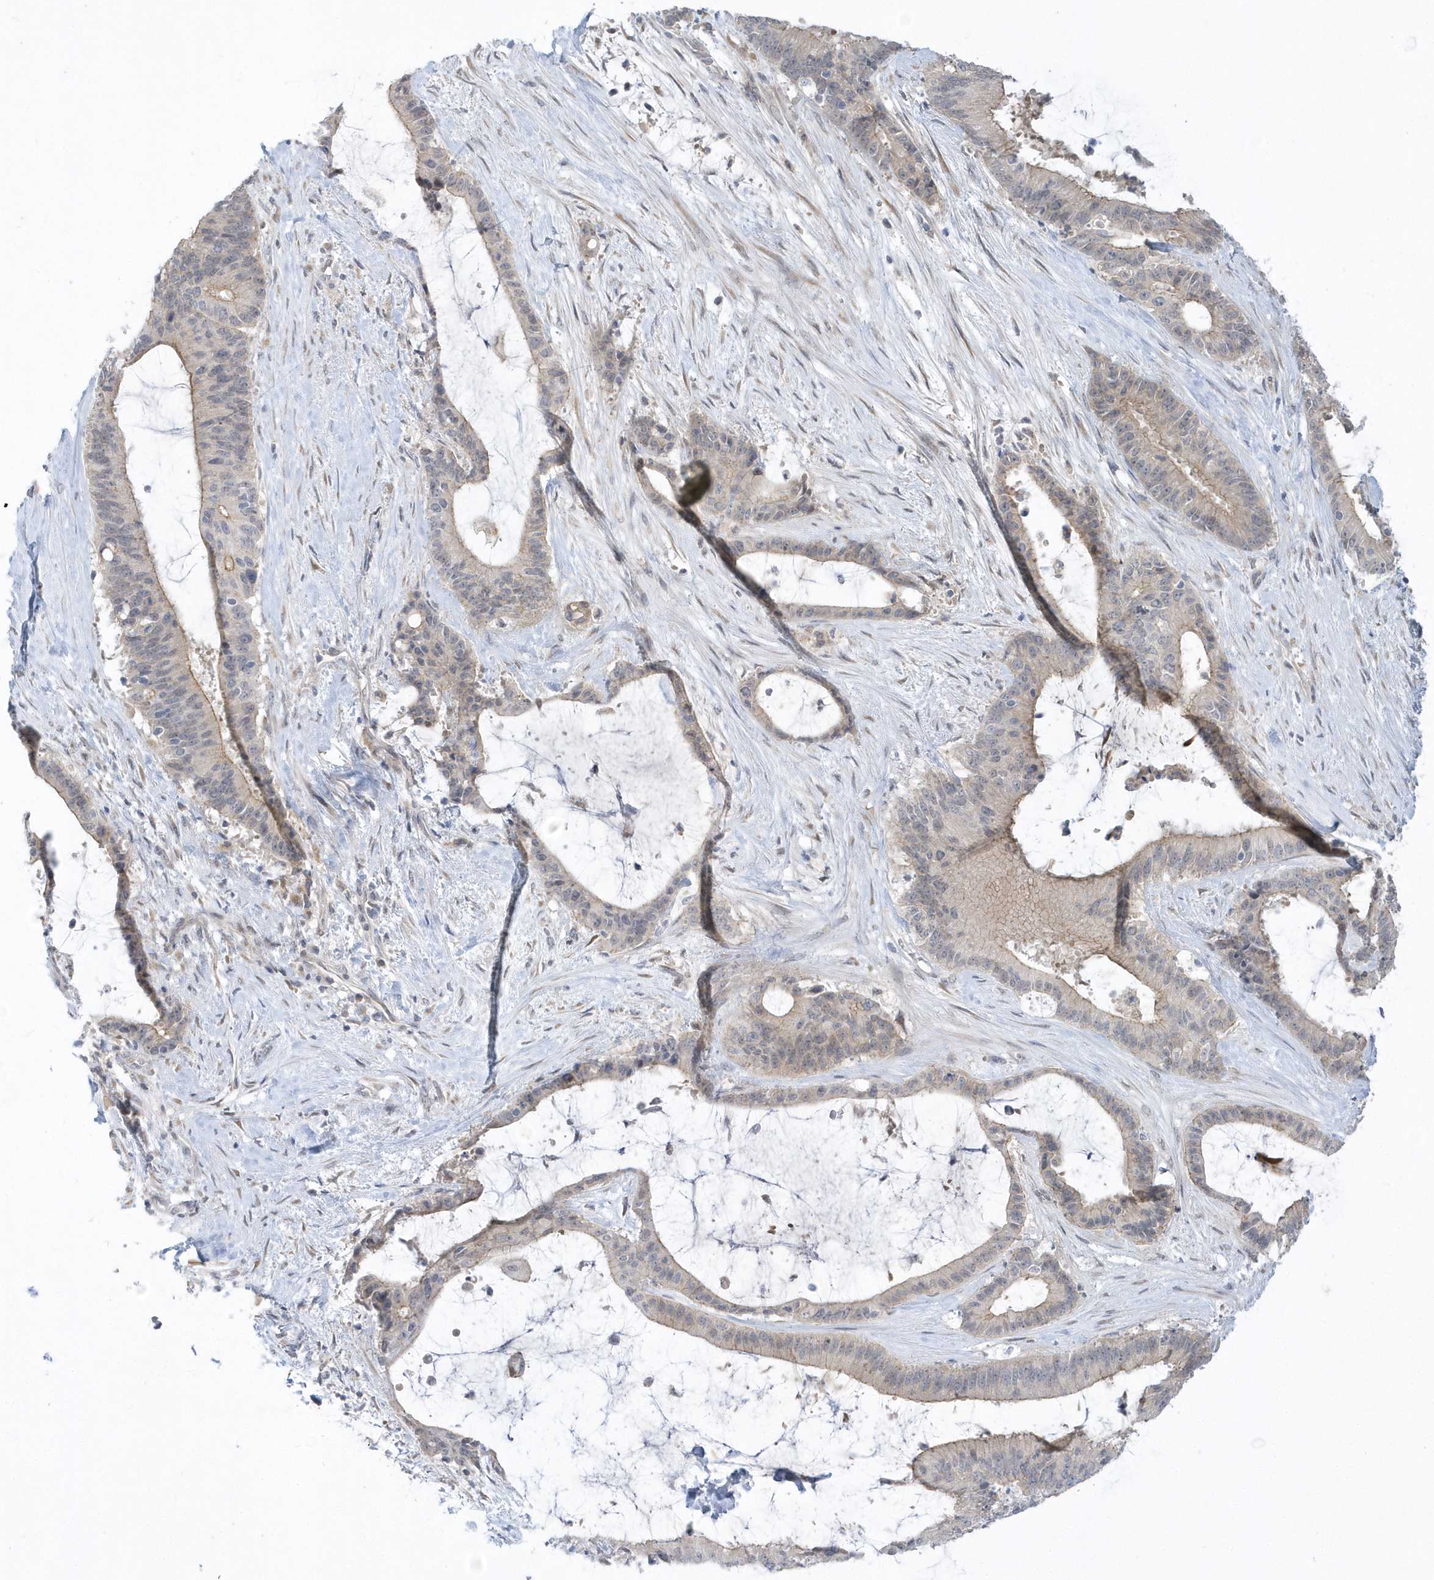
{"staining": {"intensity": "weak", "quantity": "25%-75%", "location": "cytoplasmic/membranous"}, "tissue": "liver cancer", "cell_type": "Tumor cells", "image_type": "cancer", "snomed": [{"axis": "morphology", "description": "Normal tissue, NOS"}, {"axis": "morphology", "description": "Cholangiocarcinoma"}, {"axis": "topography", "description": "Liver"}, {"axis": "topography", "description": "Peripheral nerve tissue"}], "caption": "Protein expression analysis of cholangiocarcinoma (liver) exhibits weak cytoplasmic/membranous staining in about 25%-75% of tumor cells. The staining was performed using DAB (3,3'-diaminobenzidine), with brown indicating positive protein expression. Nuclei are stained blue with hematoxylin.", "gene": "ZC3H12D", "patient": {"sex": "female", "age": 73}}